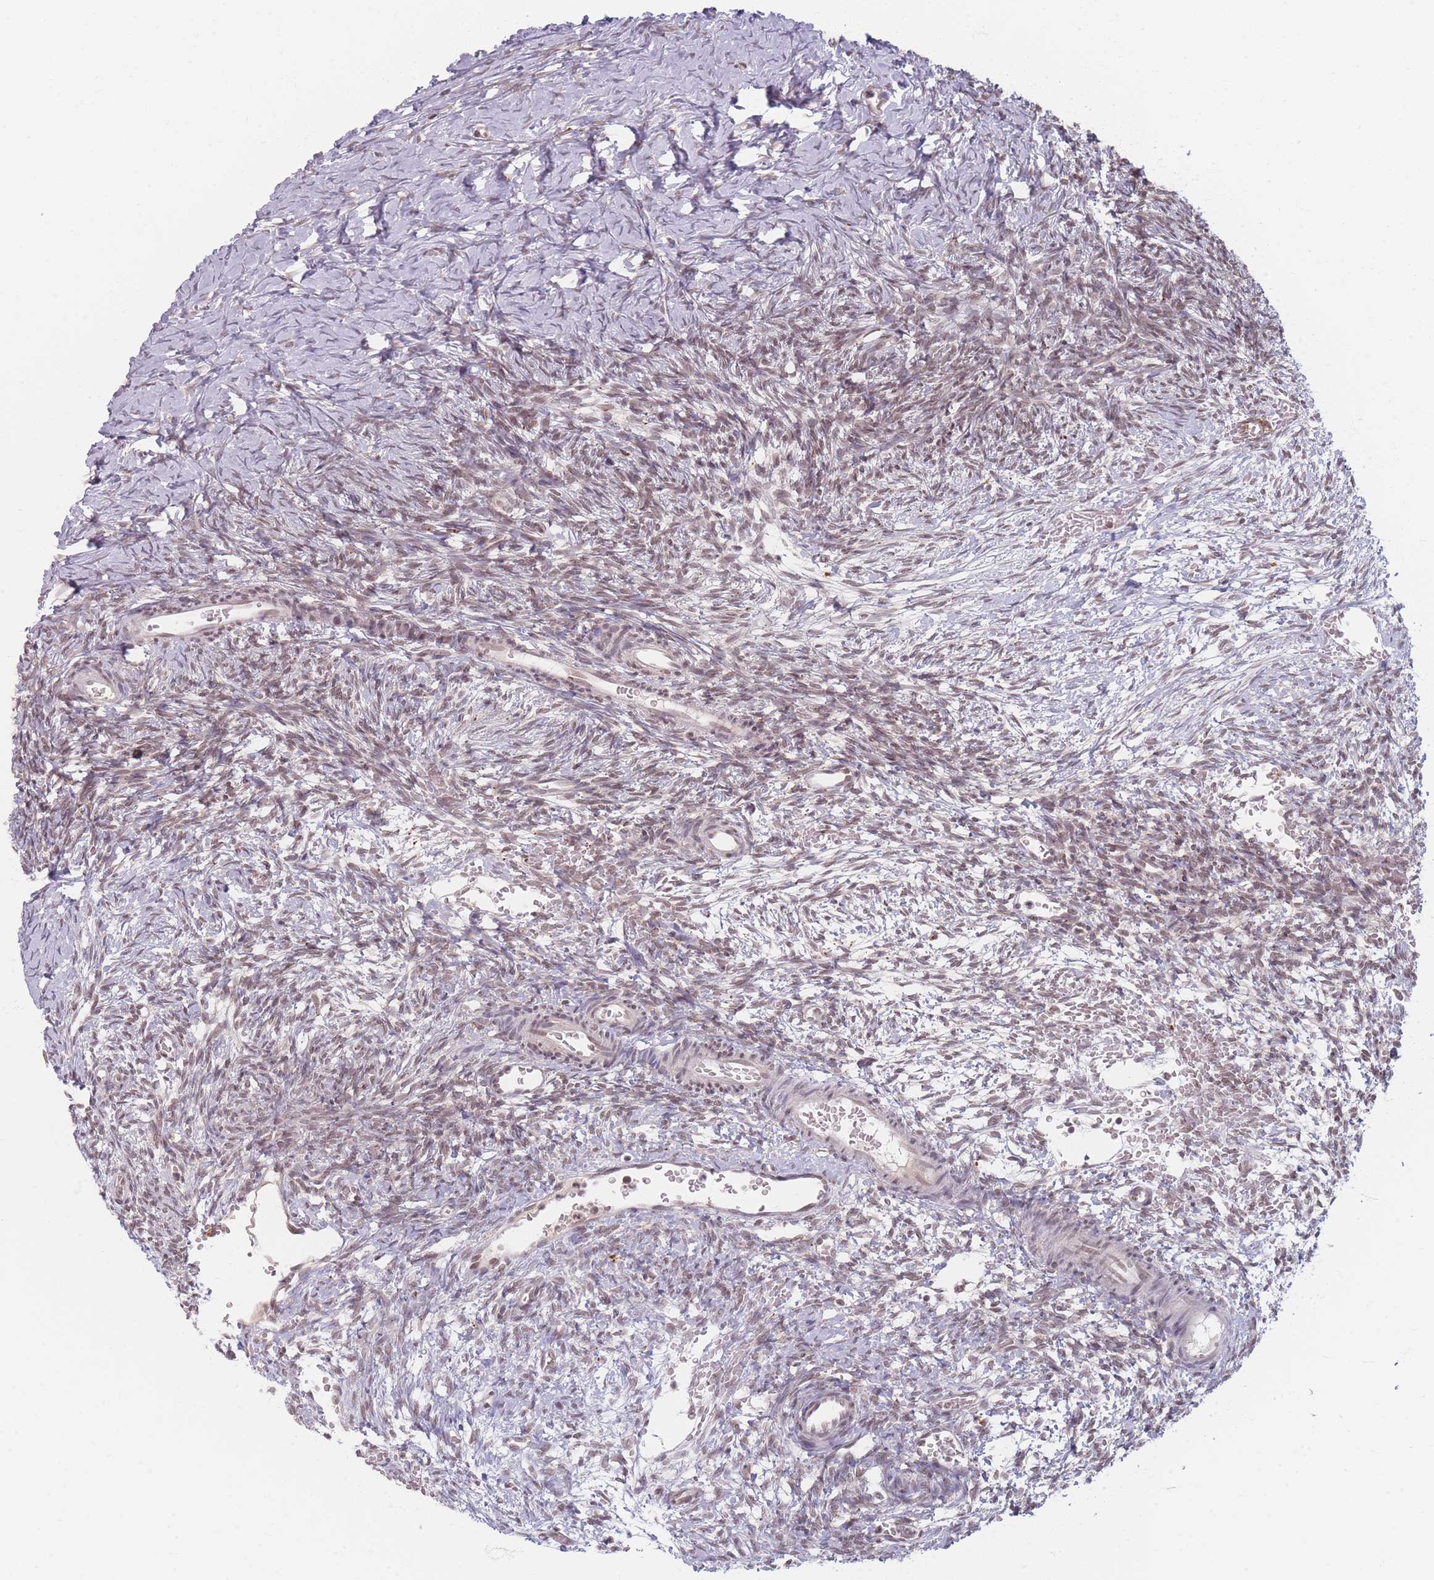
{"staining": {"intensity": "weak", "quantity": ">75%", "location": "cytoplasmic/membranous,nuclear"}, "tissue": "ovary", "cell_type": "Follicle cells", "image_type": "normal", "snomed": [{"axis": "morphology", "description": "Normal tissue, NOS"}, {"axis": "topography", "description": "Ovary"}], "caption": "Immunohistochemical staining of unremarkable ovary reveals low levels of weak cytoplasmic/membranous,nuclear positivity in about >75% of follicle cells. The staining was performed using DAB (3,3'-diaminobenzidine), with brown indicating positive protein expression. Nuclei are stained blue with hematoxylin.", "gene": "SPATA45", "patient": {"sex": "female", "age": 39}}